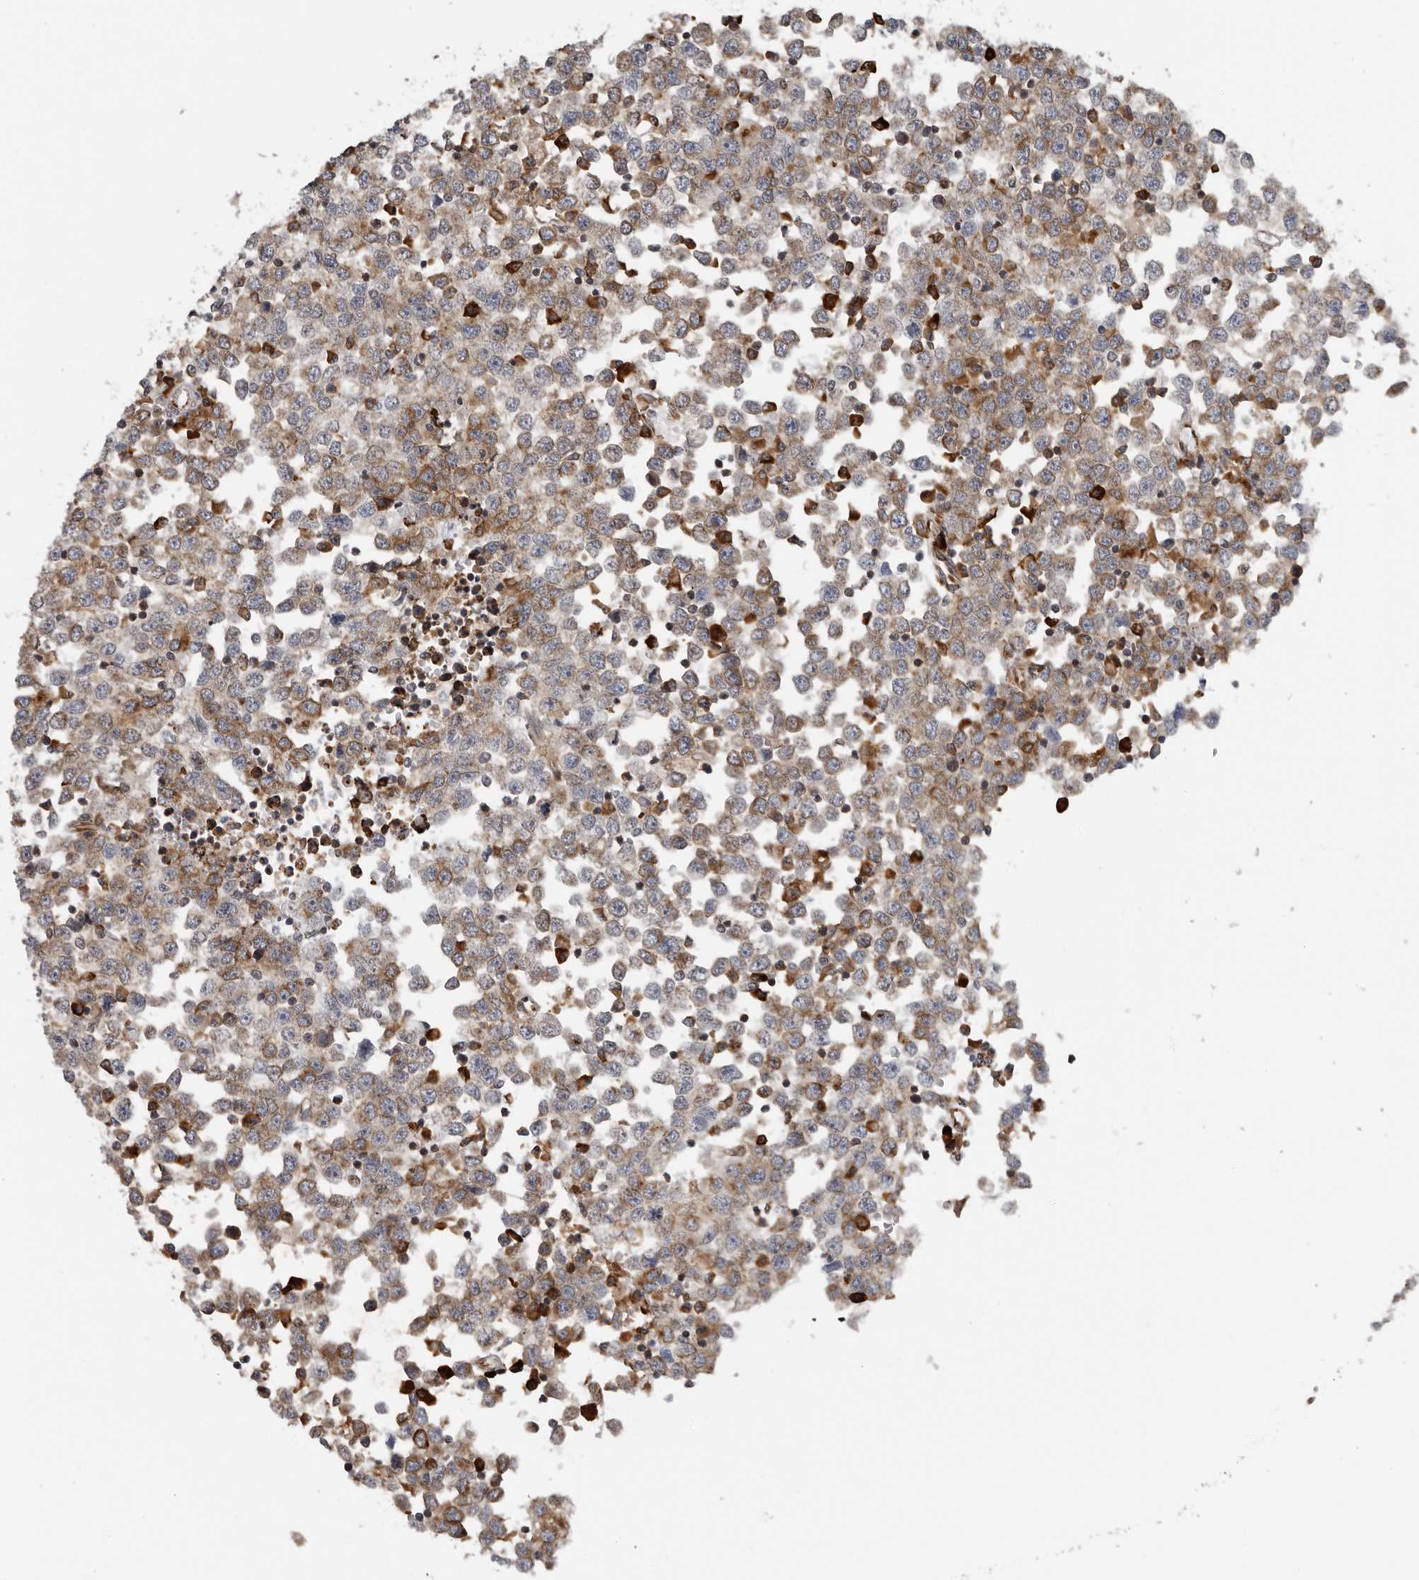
{"staining": {"intensity": "moderate", "quantity": ">75%", "location": "cytoplasmic/membranous"}, "tissue": "testis cancer", "cell_type": "Tumor cells", "image_type": "cancer", "snomed": [{"axis": "morphology", "description": "Seminoma, NOS"}, {"axis": "topography", "description": "Testis"}], "caption": "High-magnification brightfield microscopy of testis cancer stained with DAB (brown) and counterstained with hematoxylin (blue). tumor cells exhibit moderate cytoplasmic/membranous staining is present in about>75% of cells.", "gene": "ALPK2", "patient": {"sex": "male", "age": 65}}